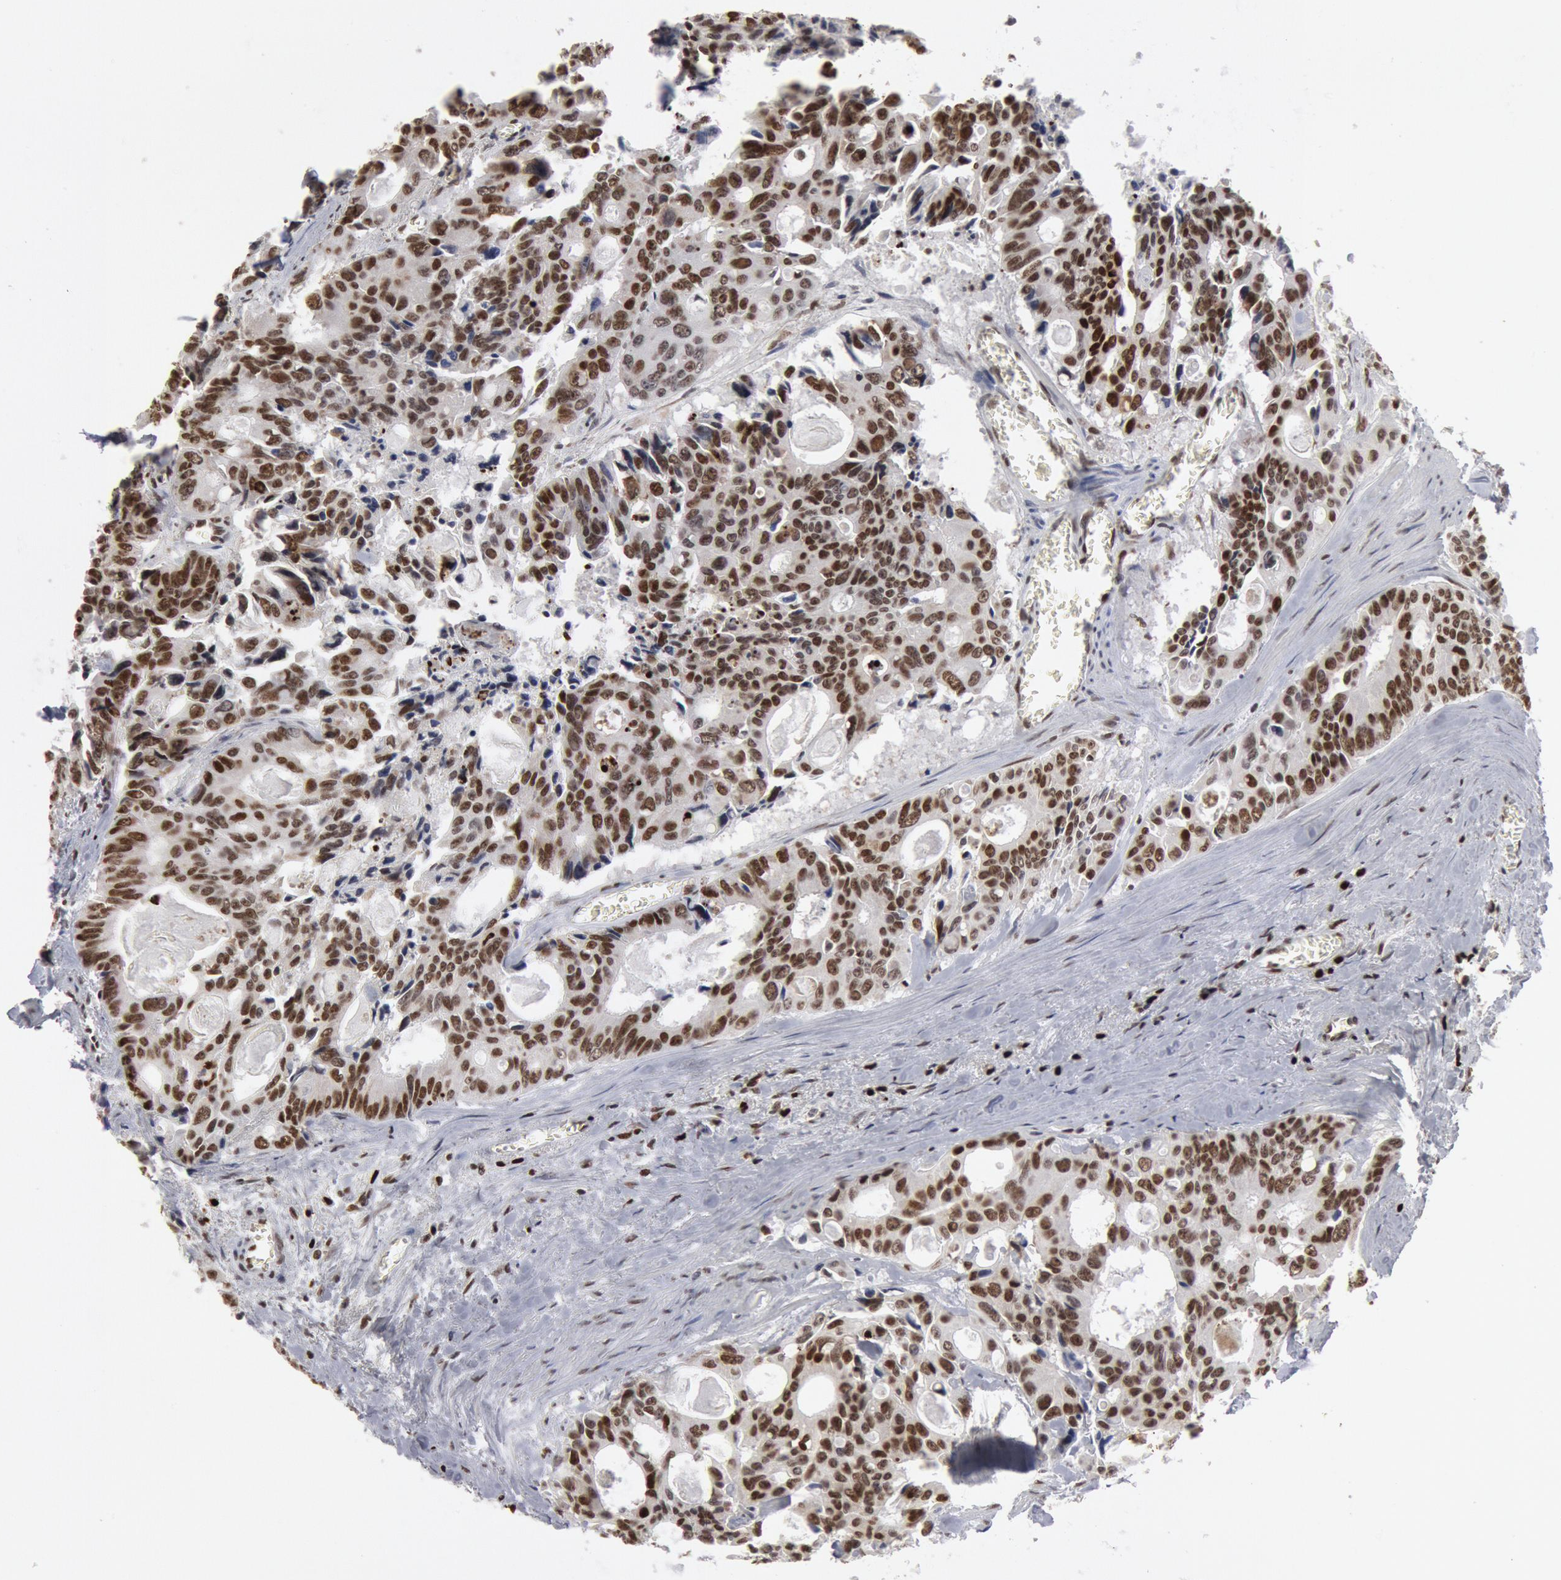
{"staining": {"intensity": "strong", "quantity": ">75%", "location": "nuclear"}, "tissue": "colorectal cancer", "cell_type": "Tumor cells", "image_type": "cancer", "snomed": [{"axis": "morphology", "description": "Adenocarcinoma, NOS"}, {"axis": "topography", "description": "Rectum"}], "caption": "Tumor cells display high levels of strong nuclear staining in approximately >75% of cells in colorectal adenocarcinoma.", "gene": "SUB1", "patient": {"sex": "male", "age": 76}}